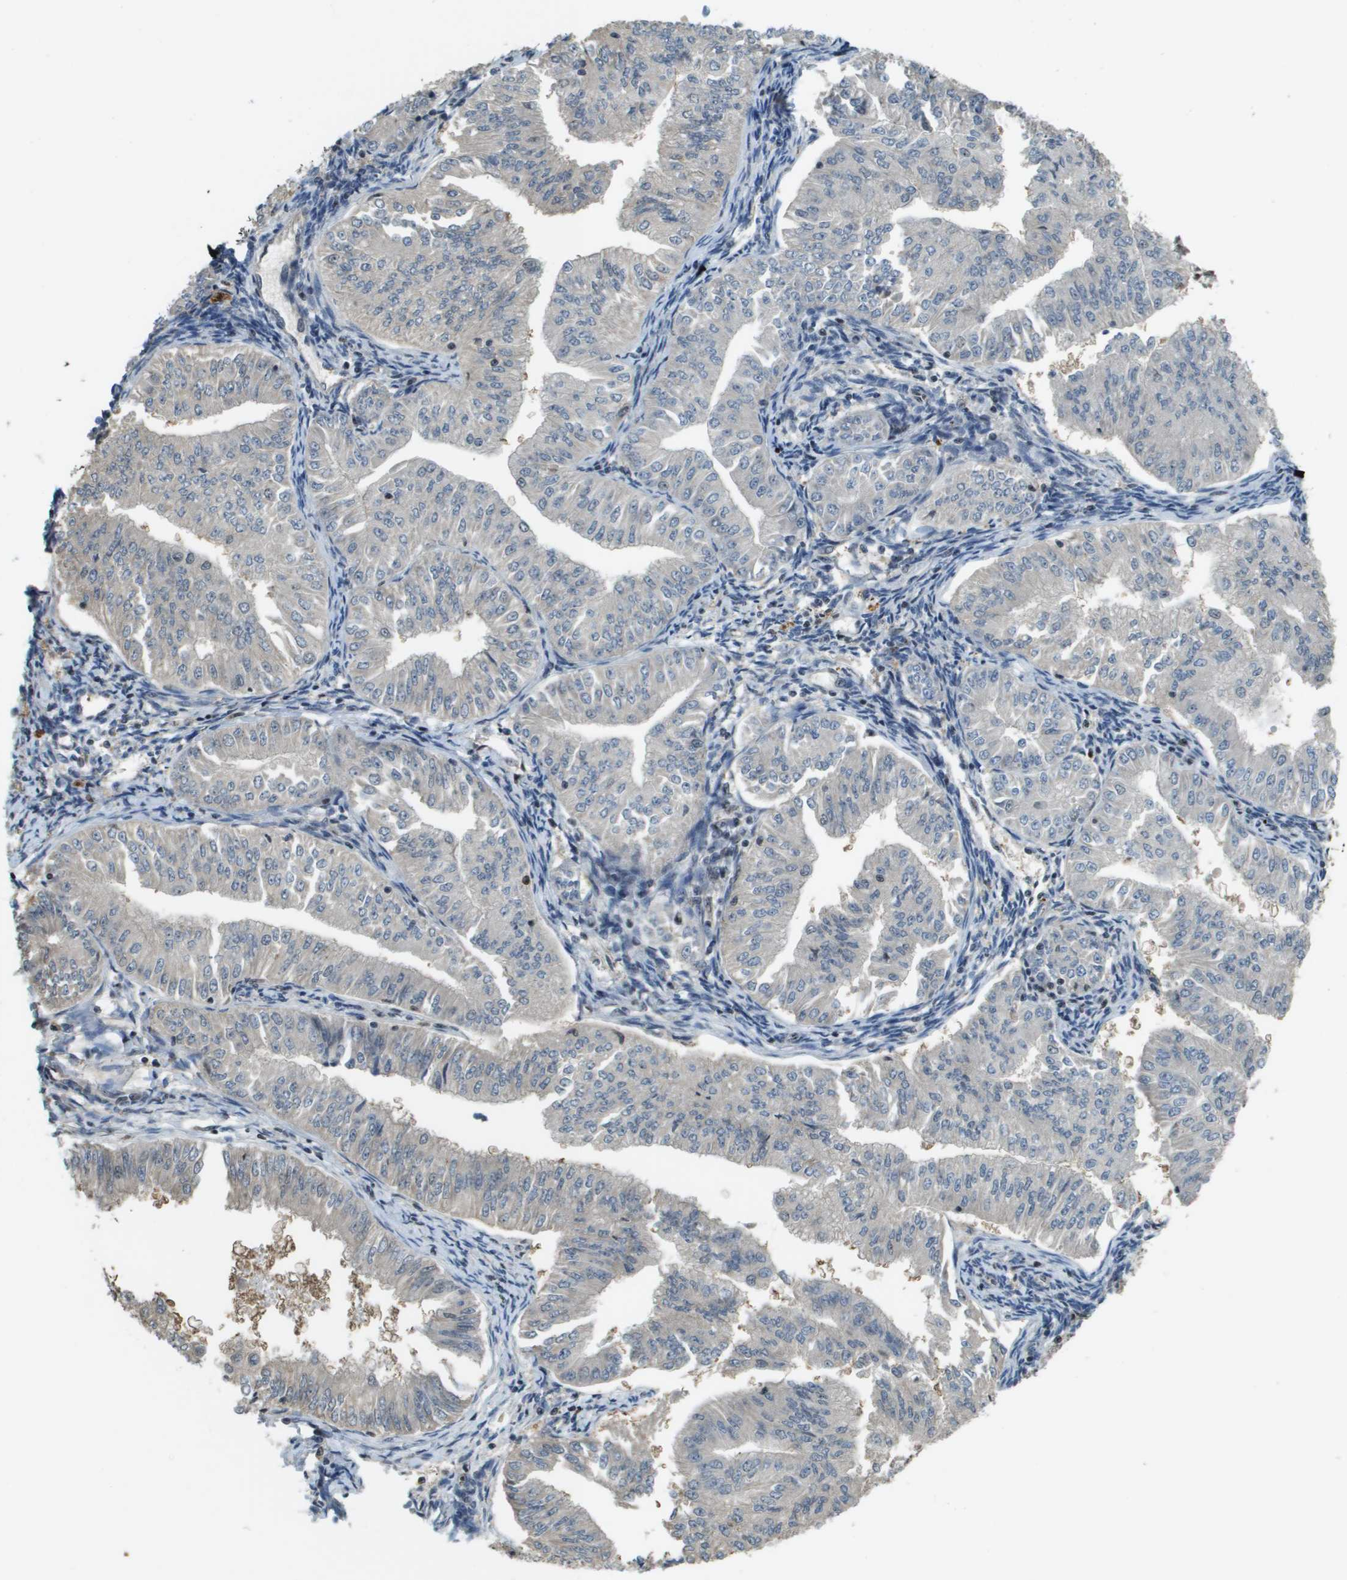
{"staining": {"intensity": "negative", "quantity": "none", "location": "none"}, "tissue": "endometrial cancer", "cell_type": "Tumor cells", "image_type": "cancer", "snomed": [{"axis": "morphology", "description": "Normal tissue, NOS"}, {"axis": "morphology", "description": "Adenocarcinoma, NOS"}, {"axis": "topography", "description": "Endometrium"}], "caption": "Adenocarcinoma (endometrial) was stained to show a protein in brown. There is no significant positivity in tumor cells.", "gene": "SP100", "patient": {"sex": "female", "age": 53}}